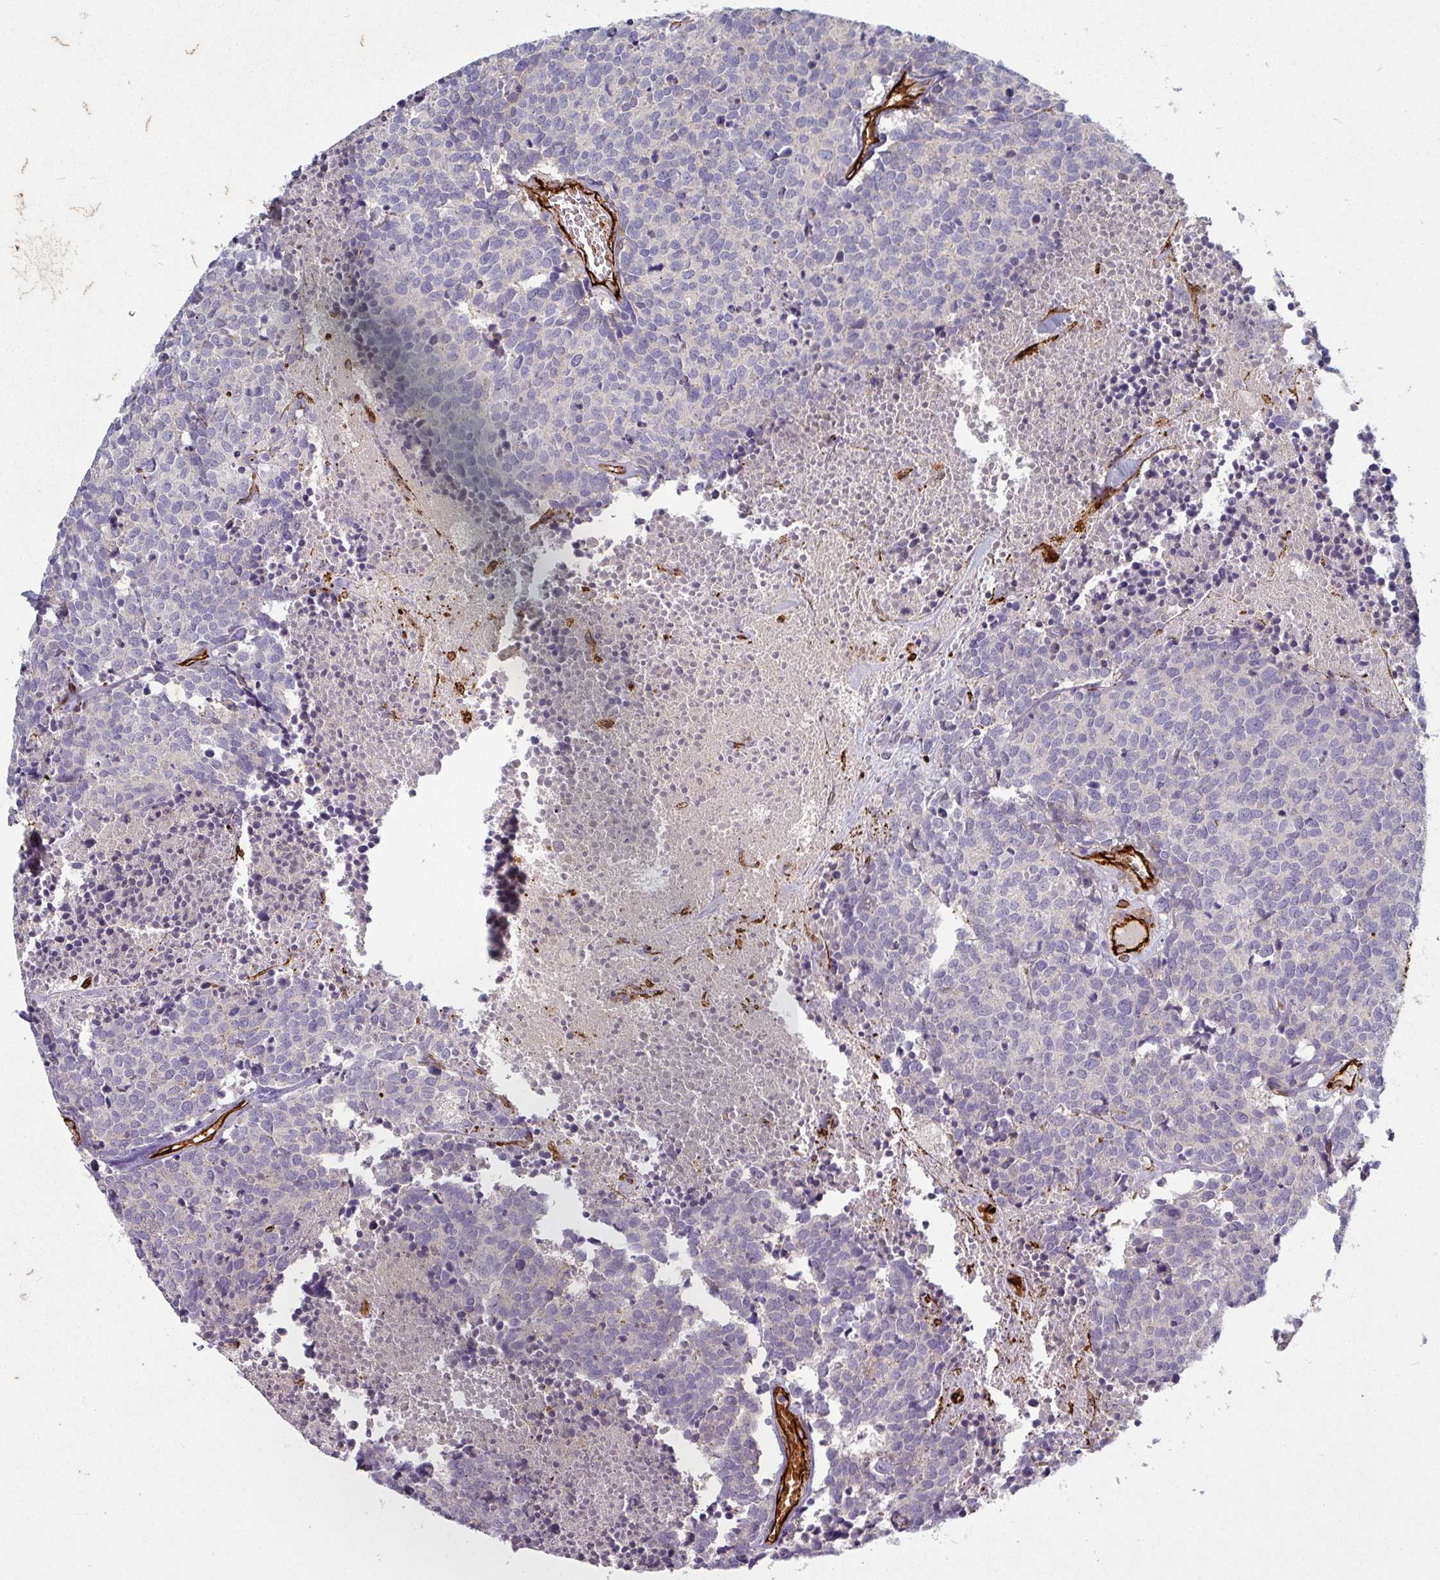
{"staining": {"intensity": "negative", "quantity": "none", "location": "none"}, "tissue": "carcinoid", "cell_type": "Tumor cells", "image_type": "cancer", "snomed": [{"axis": "morphology", "description": "Carcinoid, malignant, NOS"}, {"axis": "topography", "description": "Skin"}], "caption": "A photomicrograph of human carcinoid is negative for staining in tumor cells. Brightfield microscopy of immunohistochemistry (IHC) stained with DAB (3,3'-diaminobenzidine) (brown) and hematoxylin (blue), captured at high magnification.", "gene": "PRODH2", "patient": {"sex": "female", "age": 79}}